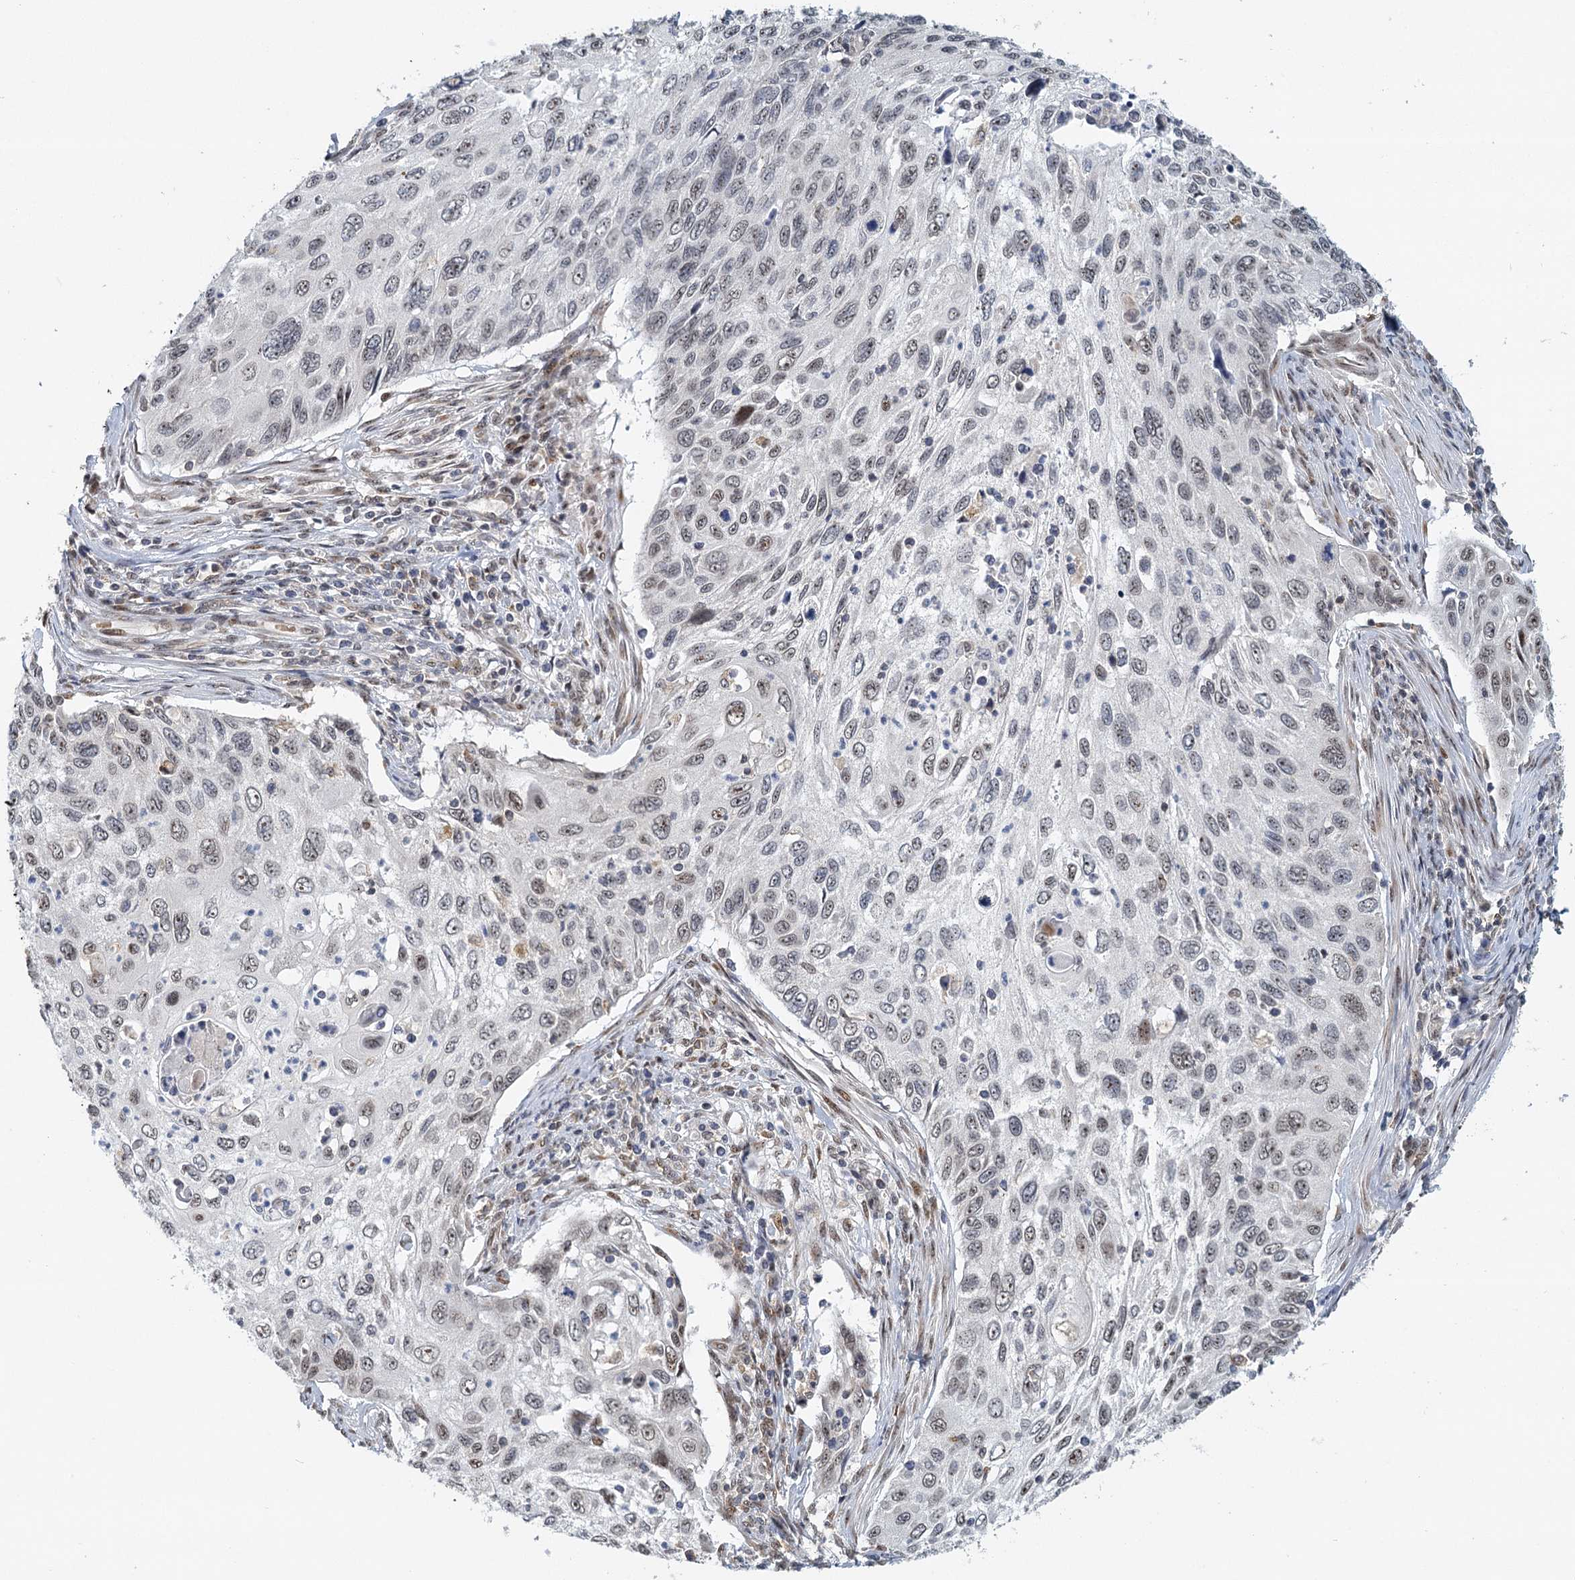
{"staining": {"intensity": "weak", "quantity": "<25%", "location": "nuclear"}, "tissue": "cervical cancer", "cell_type": "Tumor cells", "image_type": "cancer", "snomed": [{"axis": "morphology", "description": "Squamous cell carcinoma, NOS"}, {"axis": "topography", "description": "Cervix"}], "caption": "Squamous cell carcinoma (cervical) was stained to show a protein in brown. There is no significant positivity in tumor cells.", "gene": "TREX1", "patient": {"sex": "female", "age": 70}}